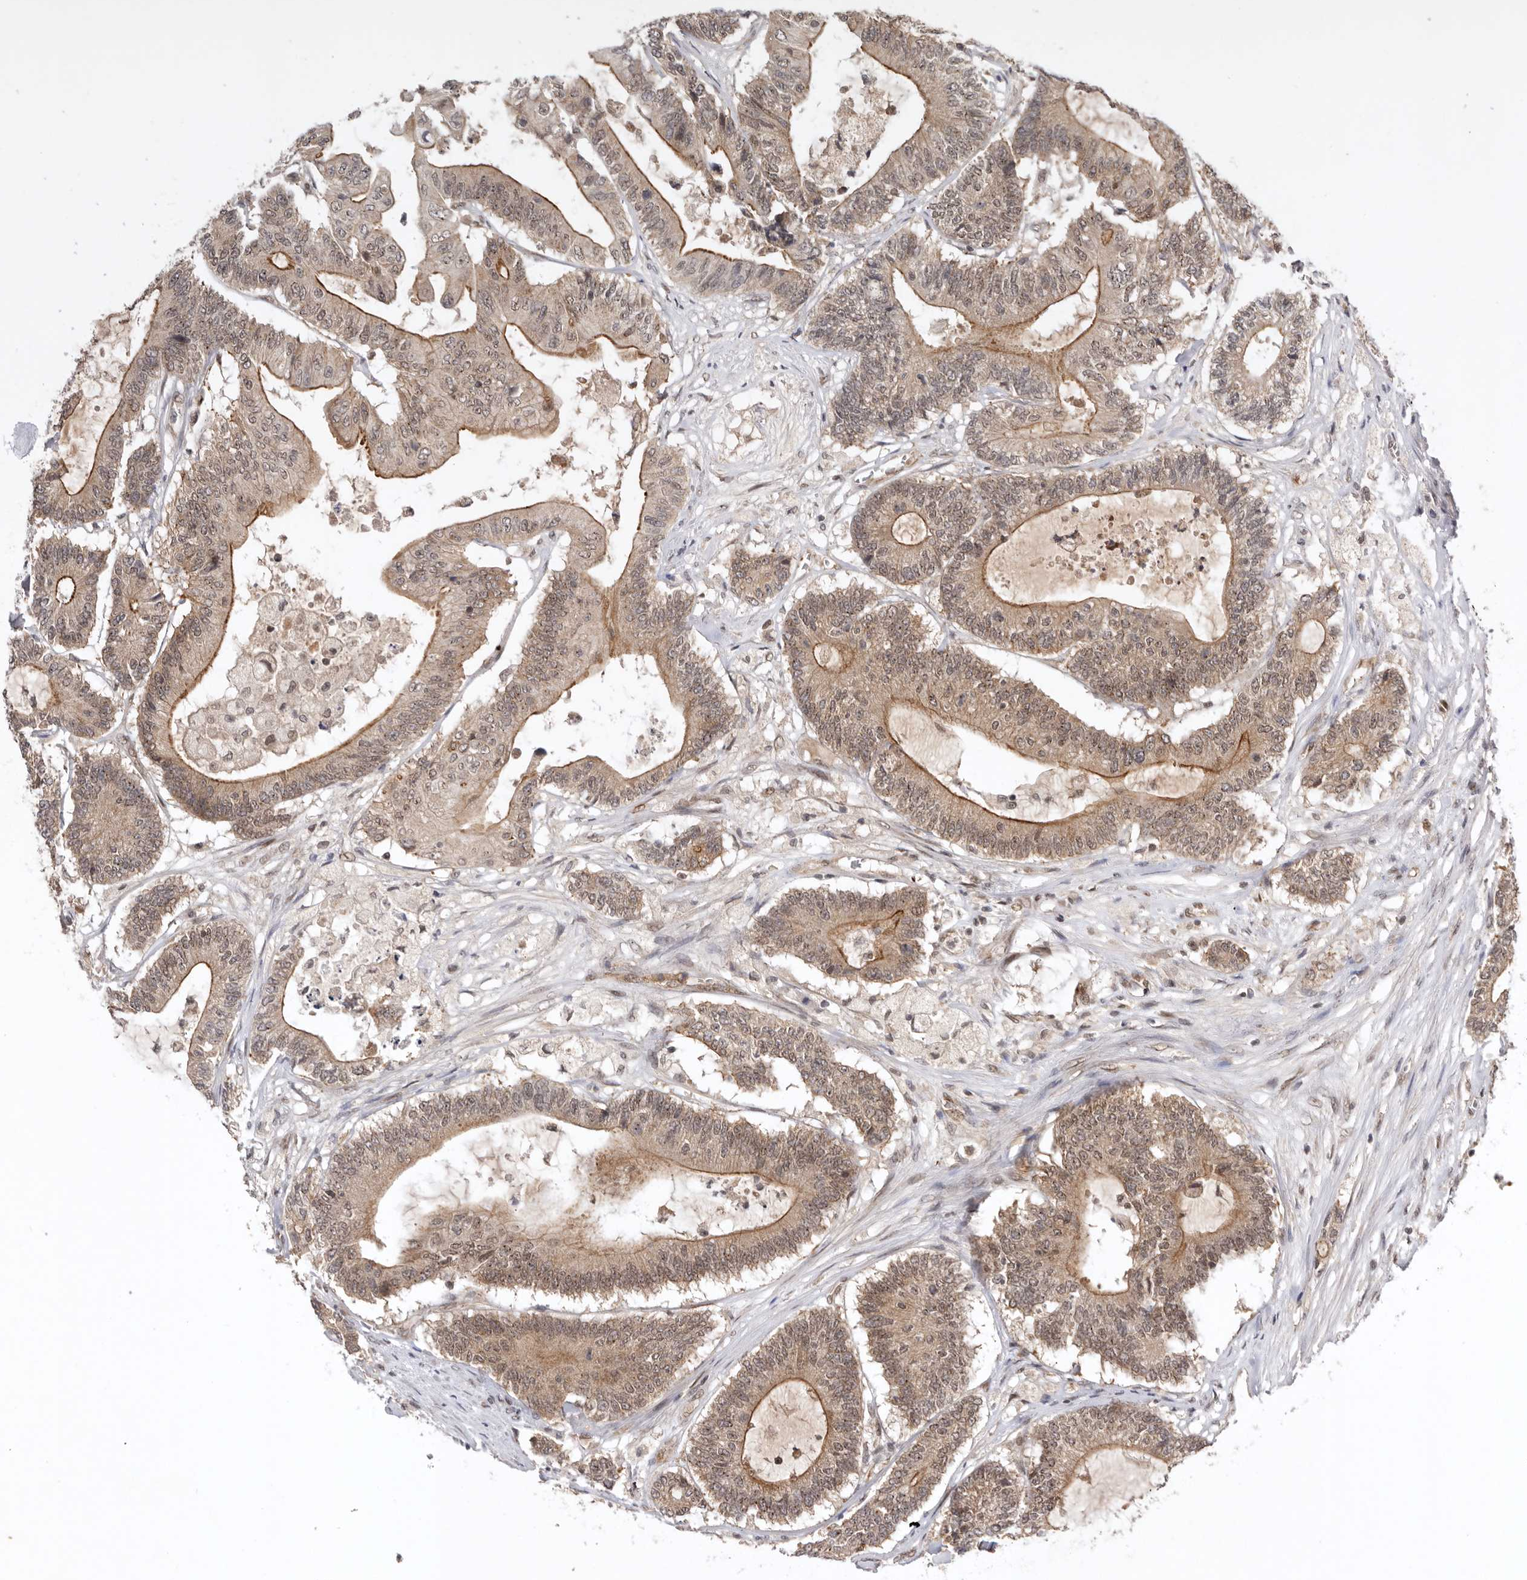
{"staining": {"intensity": "moderate", "quantity": ">75%", "location": "cytoplasmic/membranous,nuclear"}, "tissue": "colorectal cancer", "cell_type": "Tumor cells", "image_type": "cancer", "snomed": [{"axis": "morphology", "description": "Adenocarcinoma, NOS"}, {"axis": "topography", "description": "Colon"}], "caption": "Brown immunohistochemical staining in human colorectal adenocarcinoma shows moderate cytoplasmic/membranous and nuclear expression in about >75% of tumor cells.", "gene": "TARS2", "patient": {"sex": "female", "age": 84}}